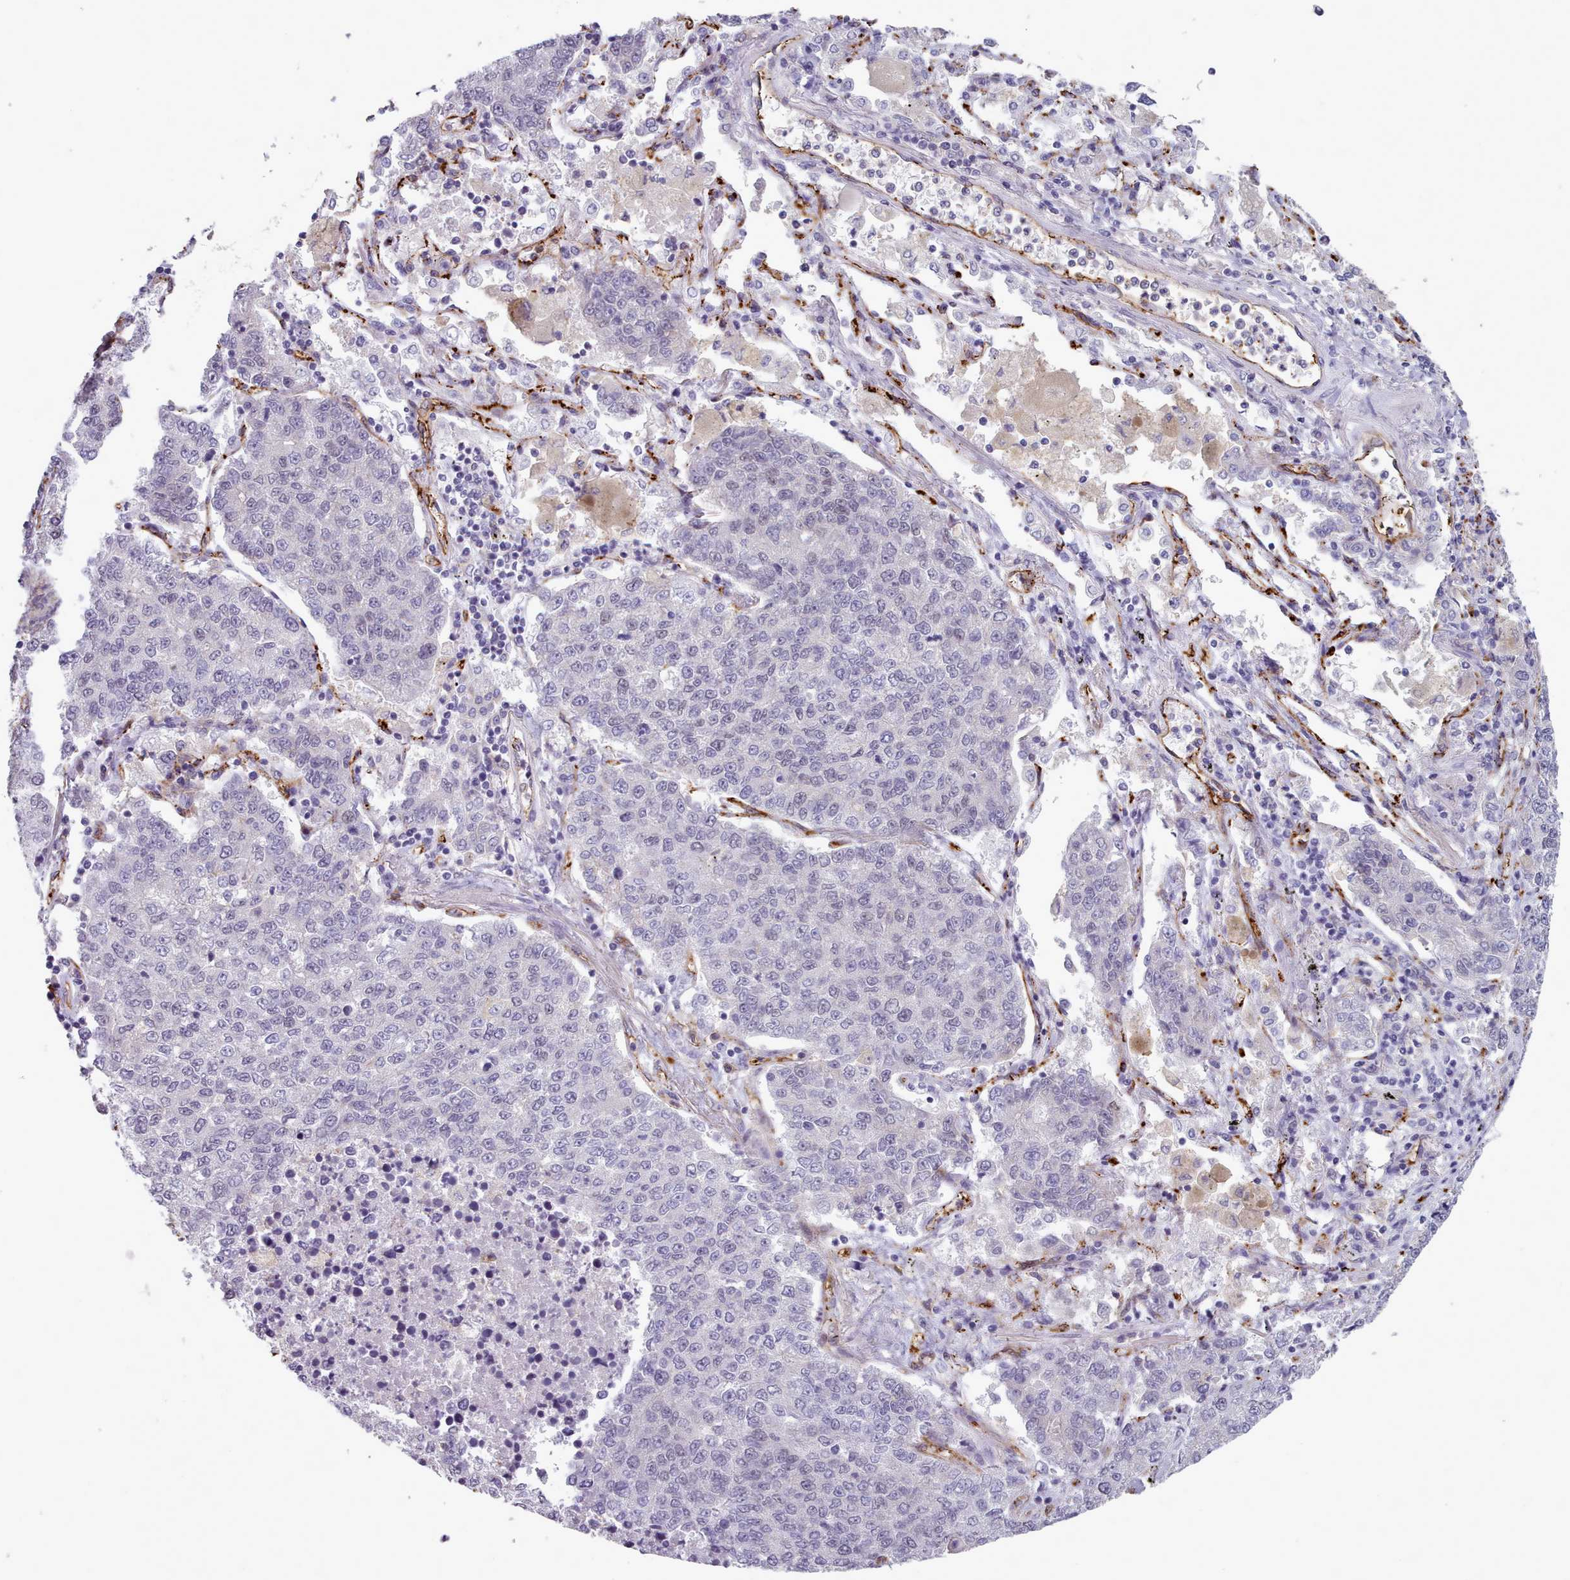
{"staining": {"intensity": "negative", "quantity": "none", "location": "none"}, "tissue": "lung cancer", "cell_type": "Tumor cells", "image_type": "cancer", "snomed": [{"axis": "morphology", "description": "Adenocarcinoma, NOS"}, {"axis": "topography", "description": "Lung"}], "caption": "The micrograph shows no staining of tumor cells in adenocarcinoma (lung). The staining was performed using DAB (3,3'-diaminobenzidine) to visualize the protein expression in brown, while the nuclei were stained in blue with hematoxylin (Magnification: 20x).", "gene": "CD300LF", "patient": {"sex": "male", "age": 49}}